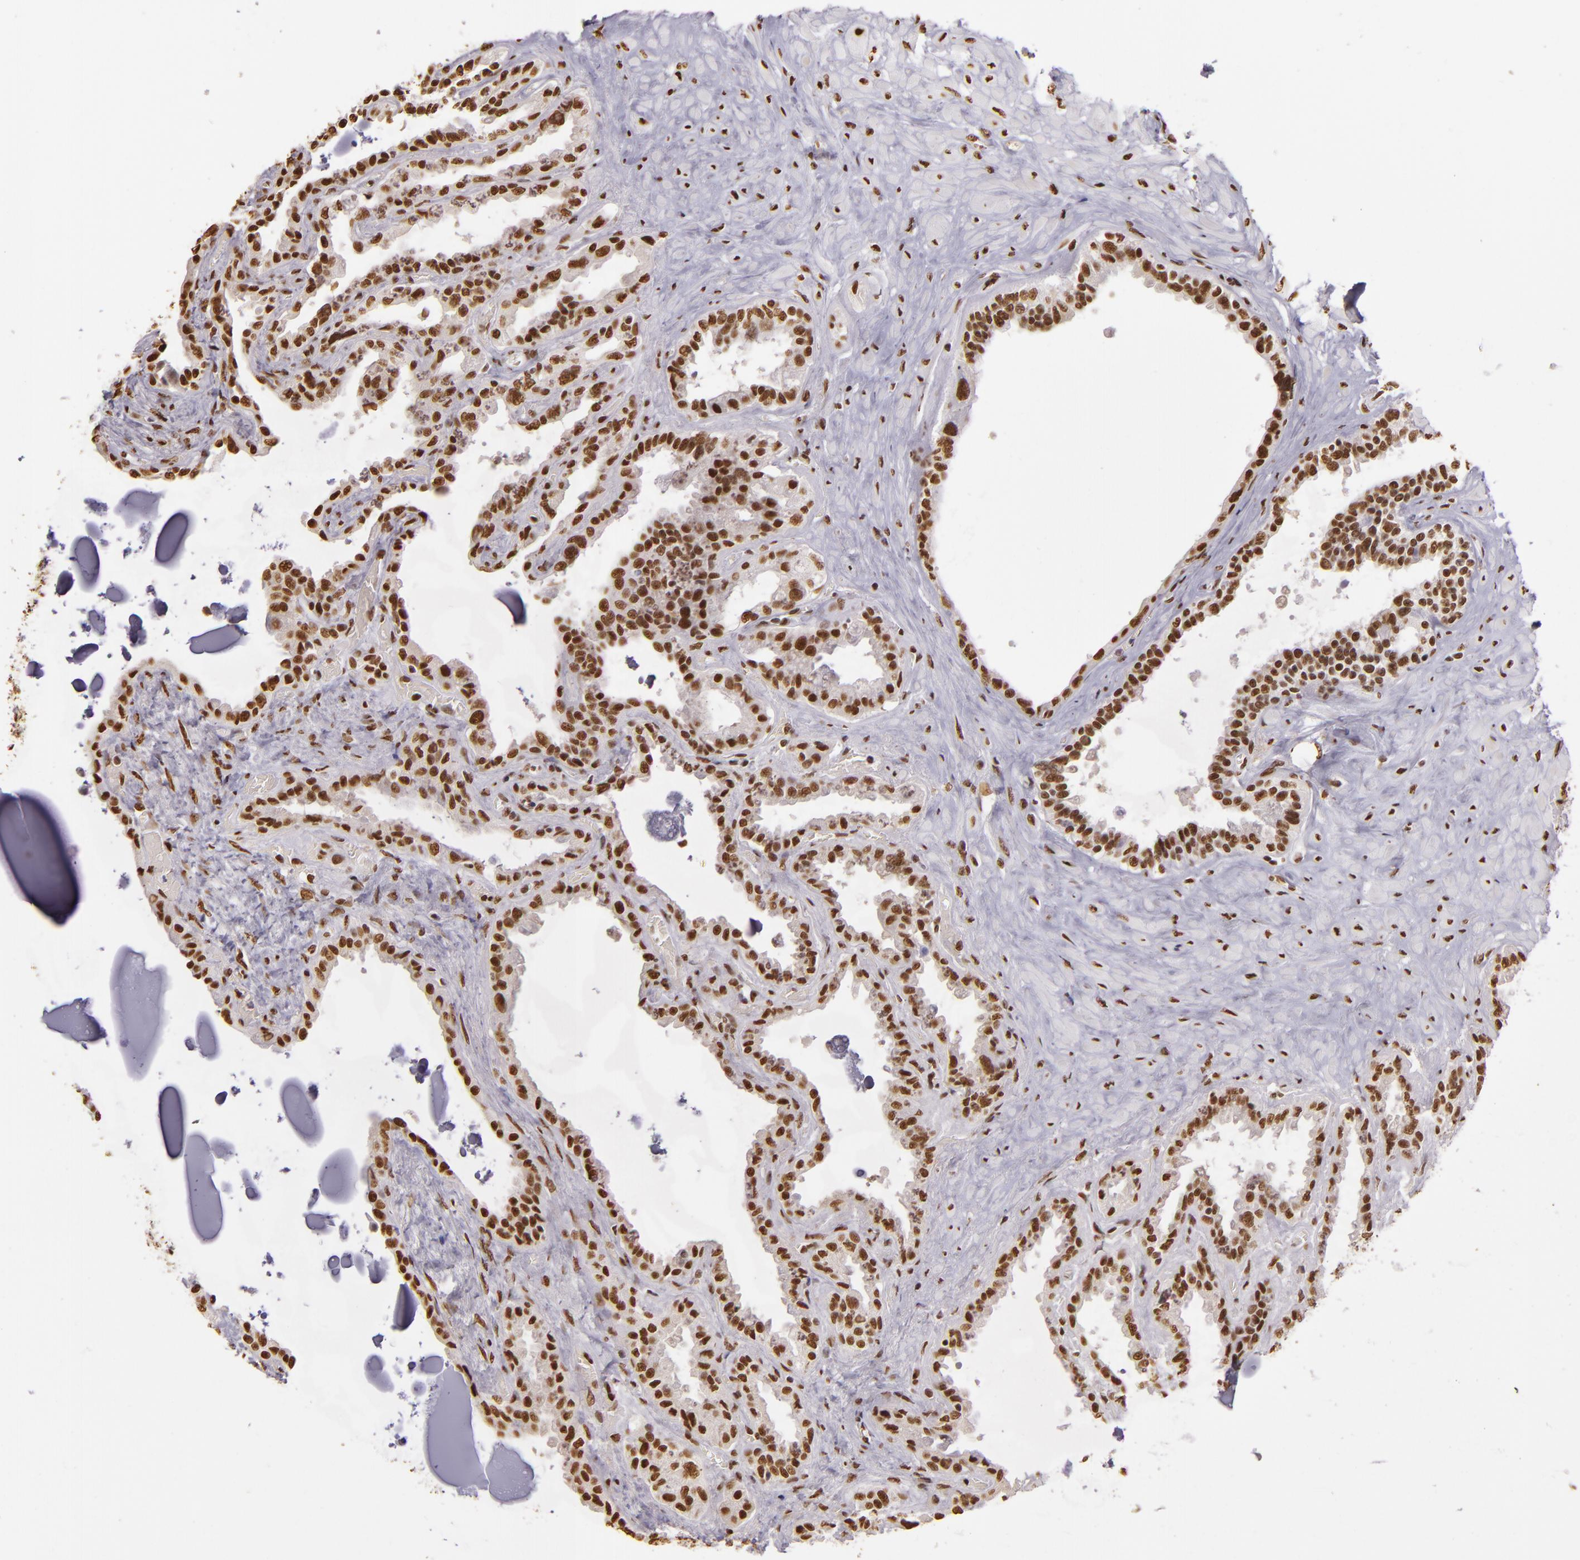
{"staining": {"intensity": "moderate", "quantity": ">75%", "location": "nuclear"}, "tissue": "seminal vesicle", "cell_type": "Glandular cells", "image_type": "normal", "snomed": [{"axis": "morphology", "description": "Normal tissue, NOS"}, {"axis": "morphology", "description": "Inflammation, NOS"}, {"axis": "topography", "description": "Urinary bladder"}, {"axis": "topography", "description": "Prostate"}, {"axis": "topography", "description": "Seminal veicle"}], "caption": "An image of seminal vesicle stained for a protein demonstrates moderate nuclear brown staining in glandular cells. The protein of interest is stained brown, and the nuclei are stained in blue (DAB IHC with brightfield microscopy, high magnification).", "gene": "PAPOLA", "patient": {"sex": "male", "age": 82}}